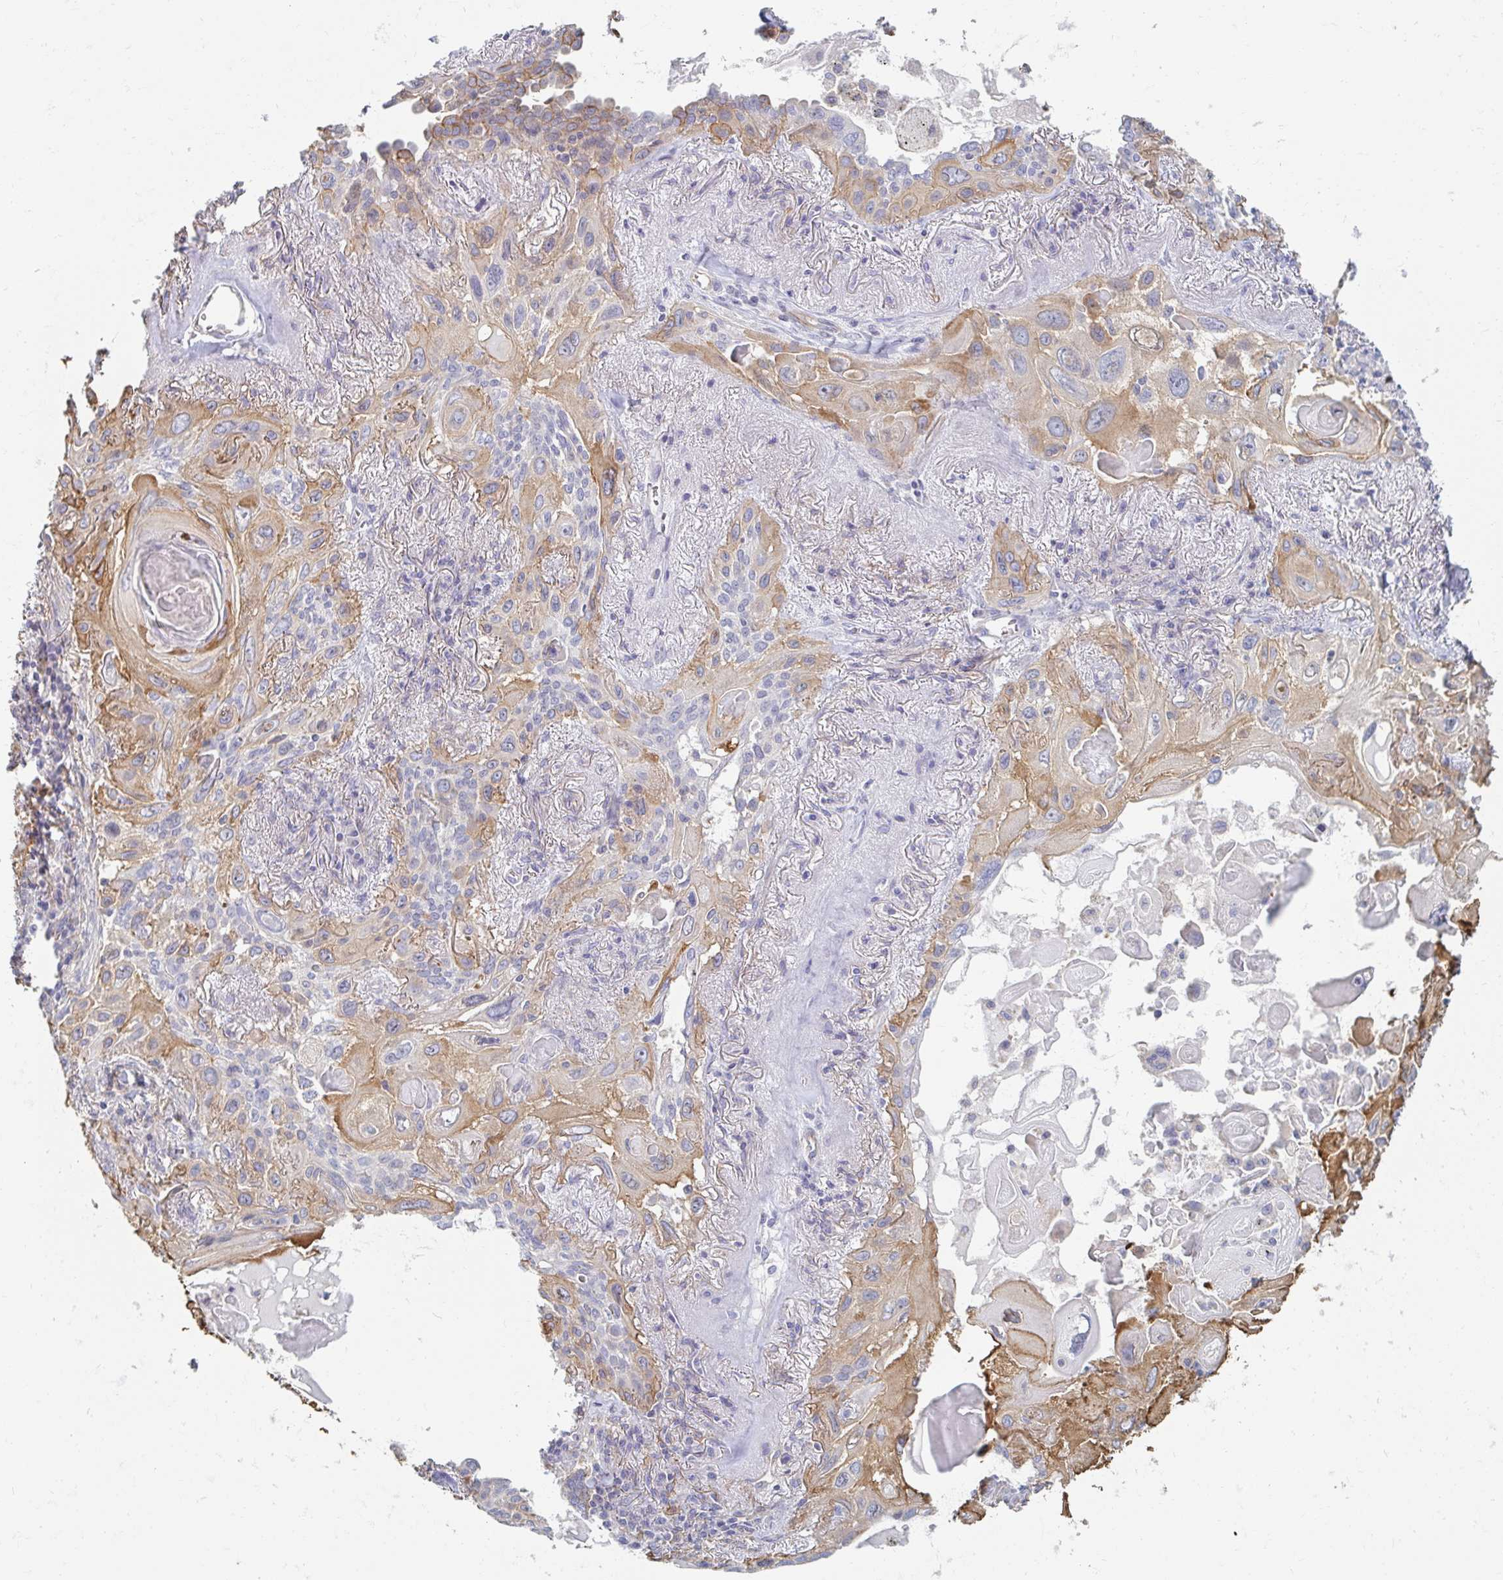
{"staining": {"intensity": "weak", "quantity": "25%-75%", "location": "cytoplasmic/membranous"}, "tissue": "lung cancer", "cell_type": "Tumor cells", "image_type": "cancer", "snomed": [{"axis": "morphology", "description": "Squamous cell carcinoma, NOS"}, {"axis": "topography", "description": "Lung"}], "caption": "Brown immunohistochemical staining in lung cancer exhibits weak cytoplasmic/membranous positivity in approximately 25%-75% of tumor cells.", "gene": "MYLK2", "patient": {"sex": "male", "age": 79}}